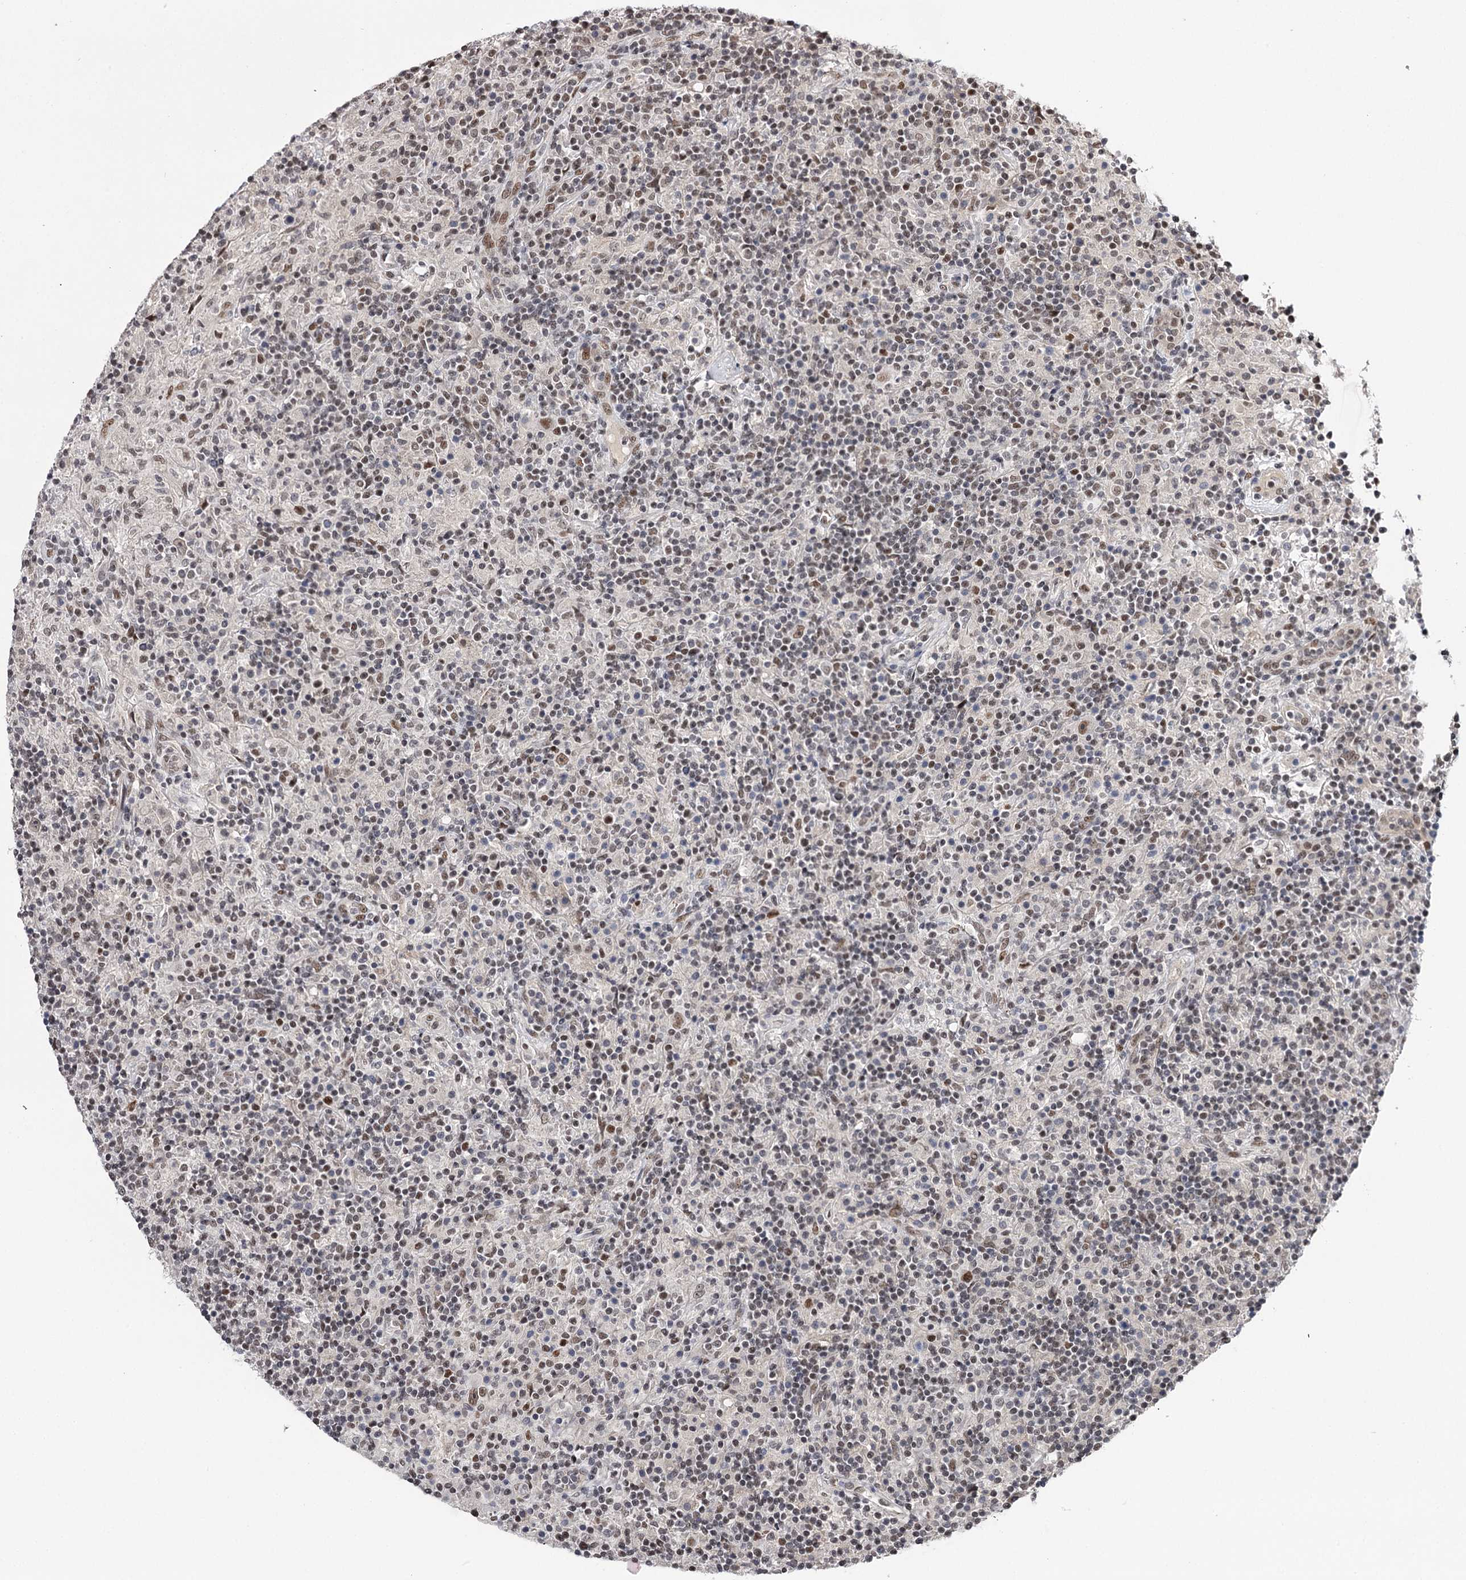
{"staining": {"intensity": "moderate", "quantity": ">75%", "location": "nuclear"}, "tissue": "lymphoma", "cell_type": "Tumor cells", "image_type": "cancer", "snomed": [{"axis": "morphology", "description": "Hodgkin's disease, NOS"}, {"axis": "topography", "description": "Lymph node"}], "caption": "IHC image of human Hodgkin's disease stained for a protein (brown), which reveals medium levels of moderate nuclear expression in approximately >75% of tumor cells.", "gene": "TTC33", "patient": {"sex": "male", "age": 70}}